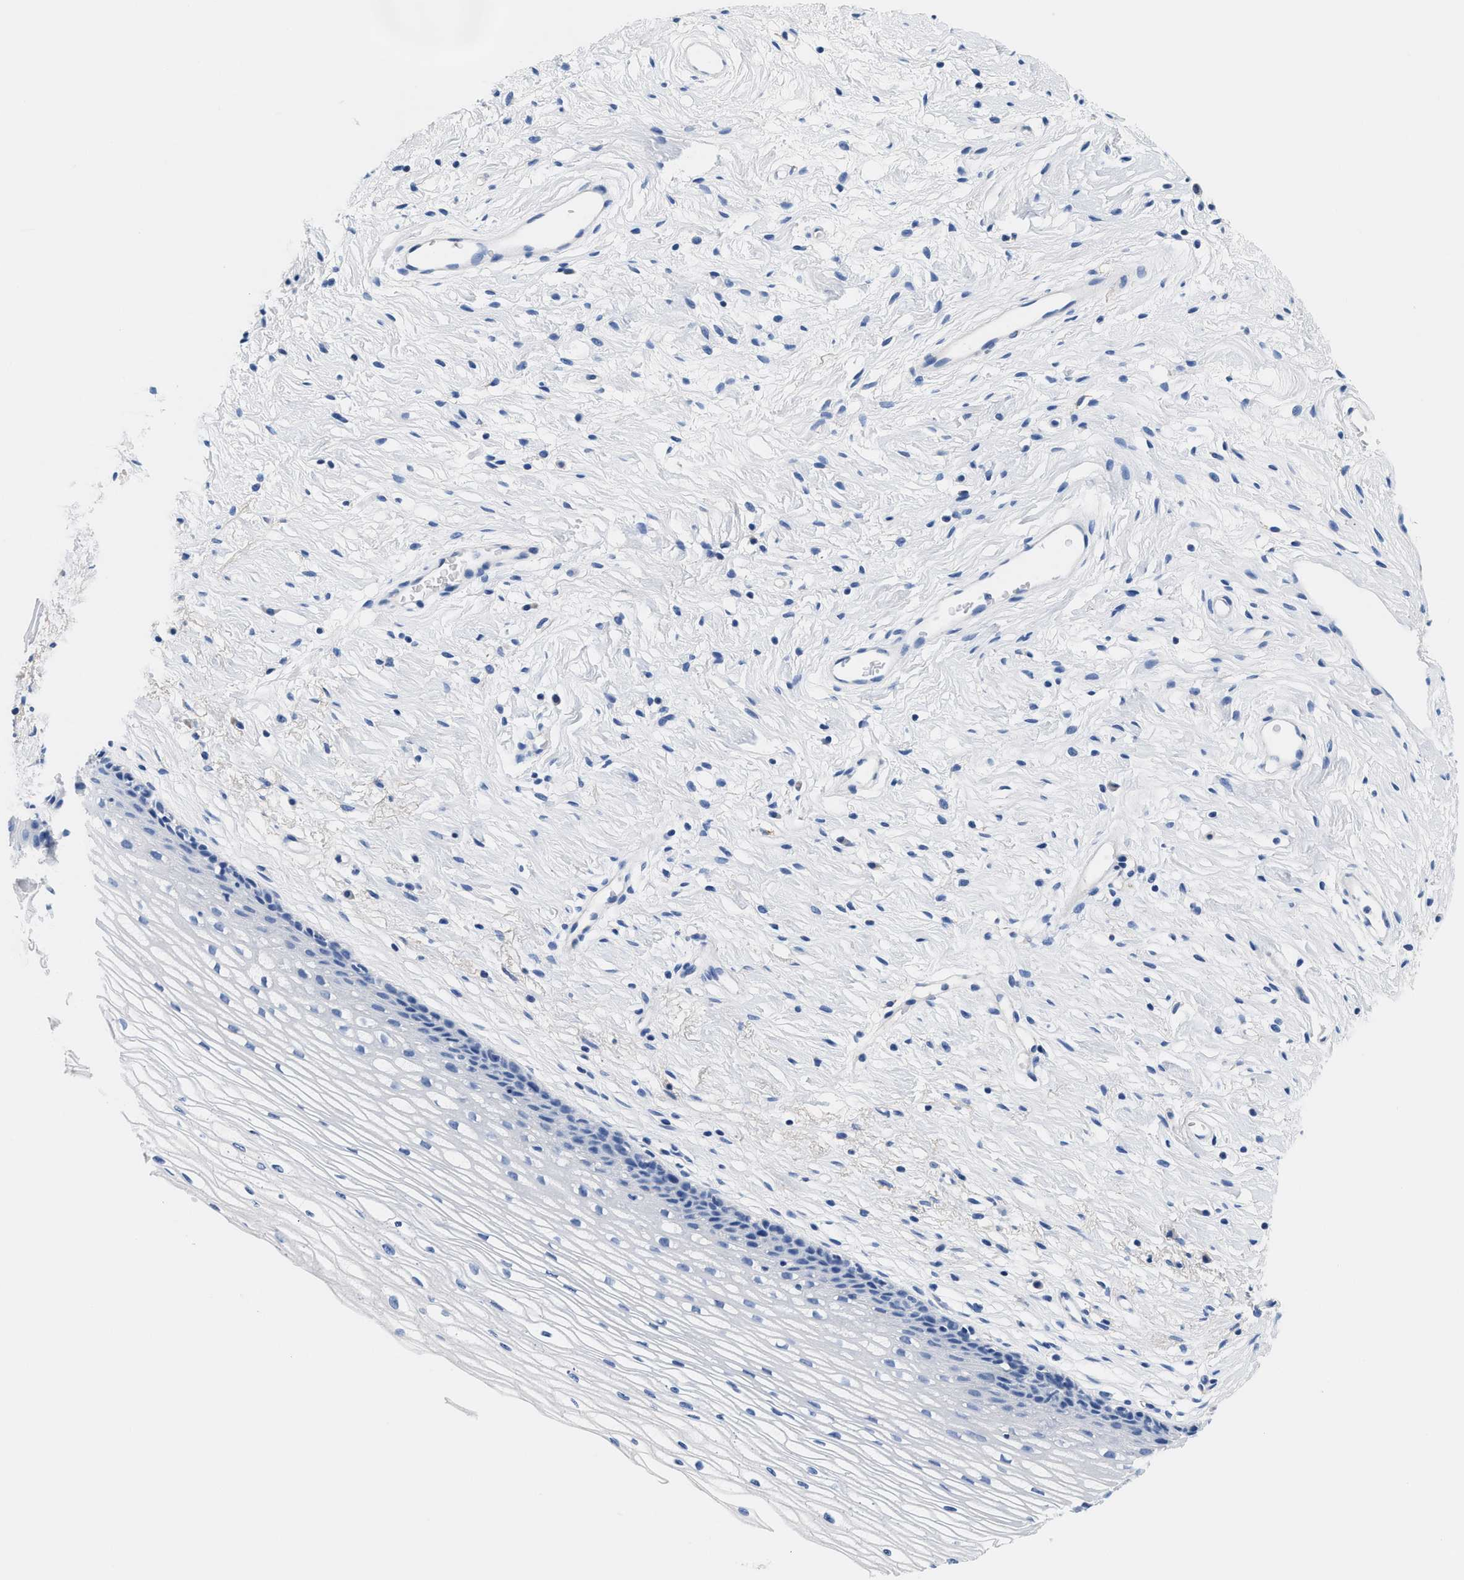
{"staining": {"intensity": "negative", "quantity": "none", "location": "none"}, "tissue": "cervix", "cell_type": "Glandular cells", "image_type": "normal", "snomed": [{"axis": "morphology", "description": "Normal tissue, NOS"}, {"axis": "topography", "description": "Cervix"}], "caption": "Immunohistochemistry micrograph of normal cervix: human cervix stained with DAB displays no significant protein expression in glandular cells.", "gene": "SLFN13", "patient": {"sex": "female", "age": 77}}